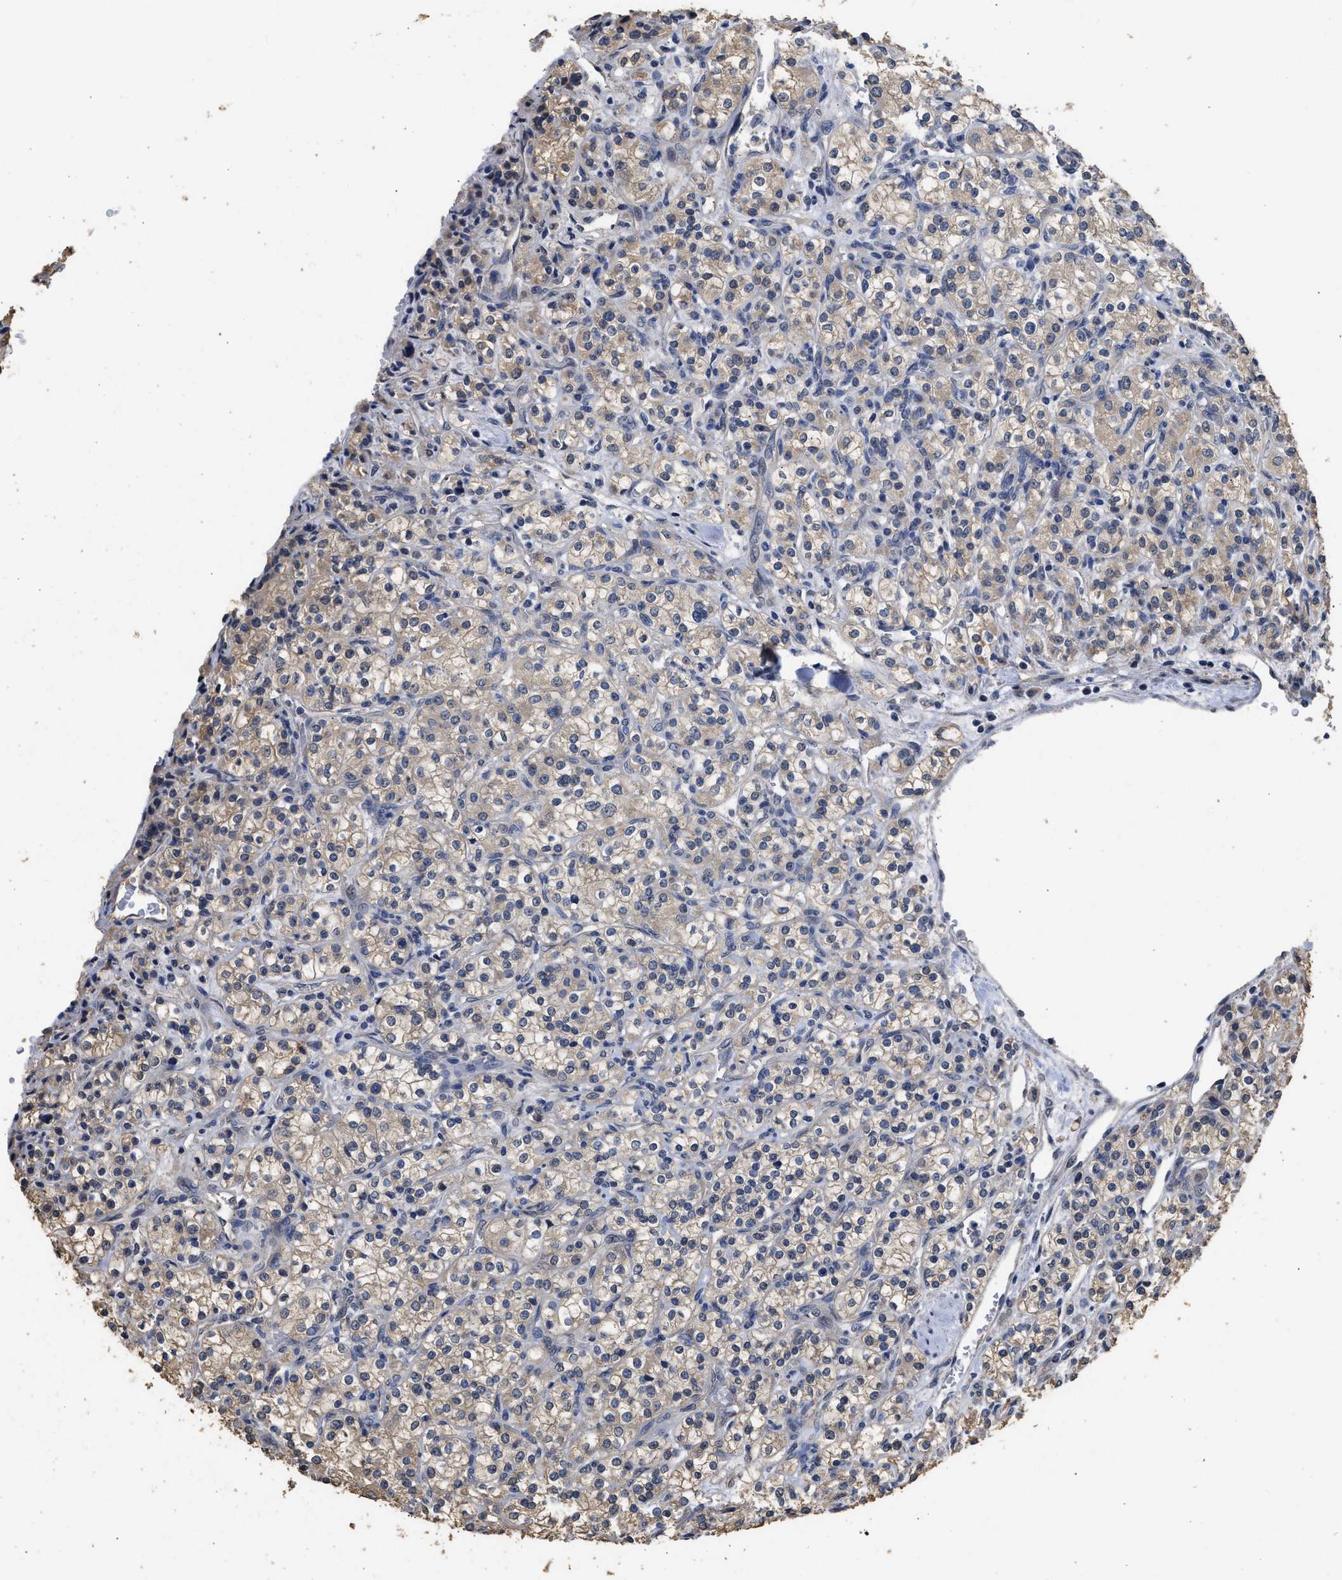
{"staining": {"intensity": "weak", "quantity": ">75%", "location": "cytoplasmic/membranous"}, "tissue": "renal cancer", "cell_type": "Tumor cells", "image_type": "cancer", "snomed": [{"axis": "morphology", "description": "Adenocarcinoma, NOS"}, {"axis": "topography", "description": "Kidney"}], "caption": "Renal adenocarcinoma stained with DAB (3,3'-diaminobenzidine) IHC shows low levels of weak cytoplasmic/membranous positivity in approximately >75% of tumor cells. (DAB (3,3'-diaminobenzidine) = brown stain, brightfield microscopy at high magnification).", "gene": "SPINT2", "patient": {"sex": "male", "age": 77}}